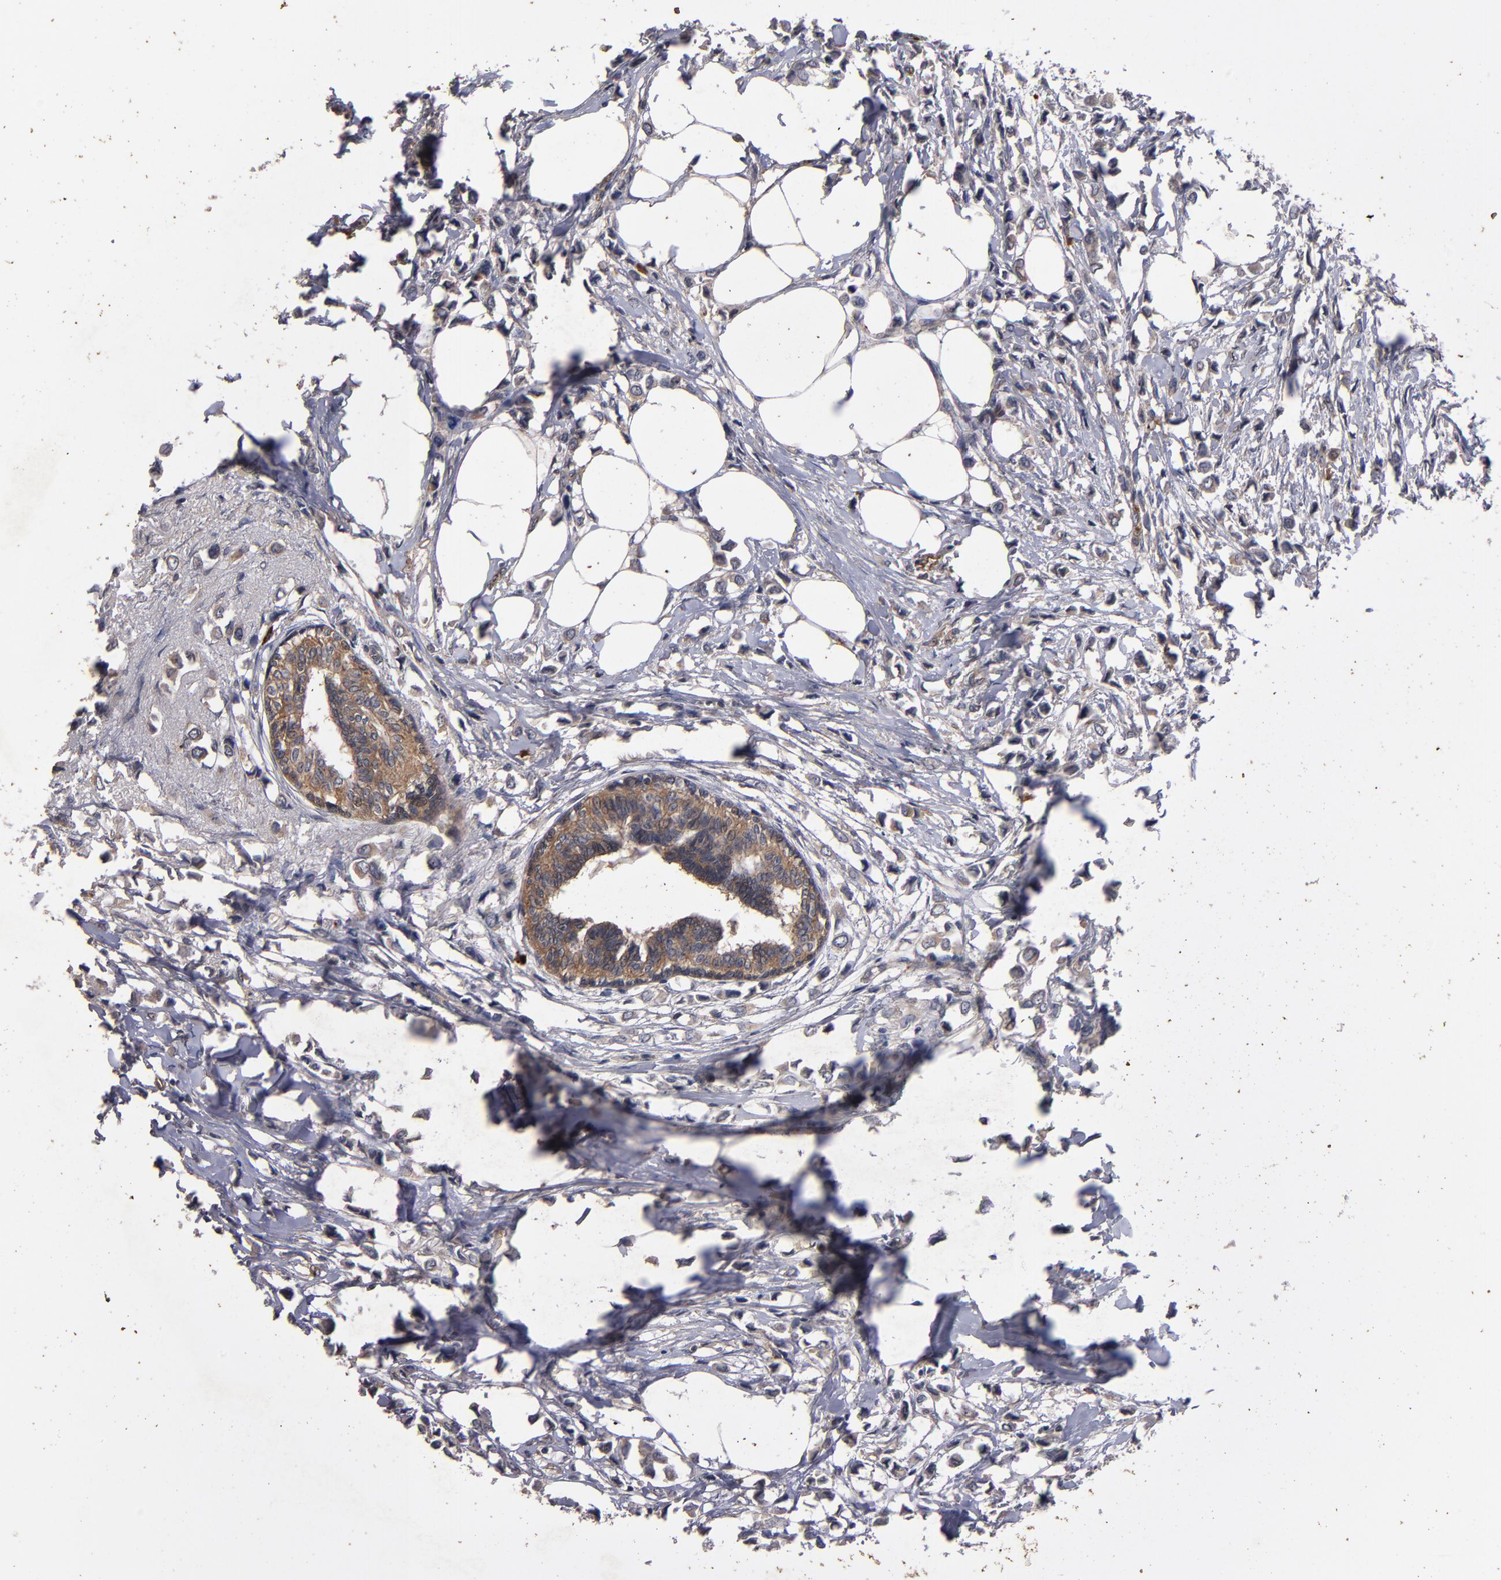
{"staining": {"intensity": "moderate", "quantity": ">75%", "location": "cytoplasmic/membranous"}, "tissue": "breast cancer", "cell_type": "Tumor cells", "image_type": "cancer", "snomed": [{"axis": "morphology", "description": "Lobular carcinoma"}, {"axis": "topography", "description": "Breast"}], "caption": "Immunohistochemistry (IHC) histopathology image of neoplastic tissue: lobular carcinoma (breast) stained using immunohistochemistry exhibits medium levels of moderate protein expression localized specifically in the cytoplasmic/membranous of tumor cells, appearing as a cytoplasmic/membranous brown color.", "gene": "DIPK2B", "patient": {"sex": "female", "age": 51}}